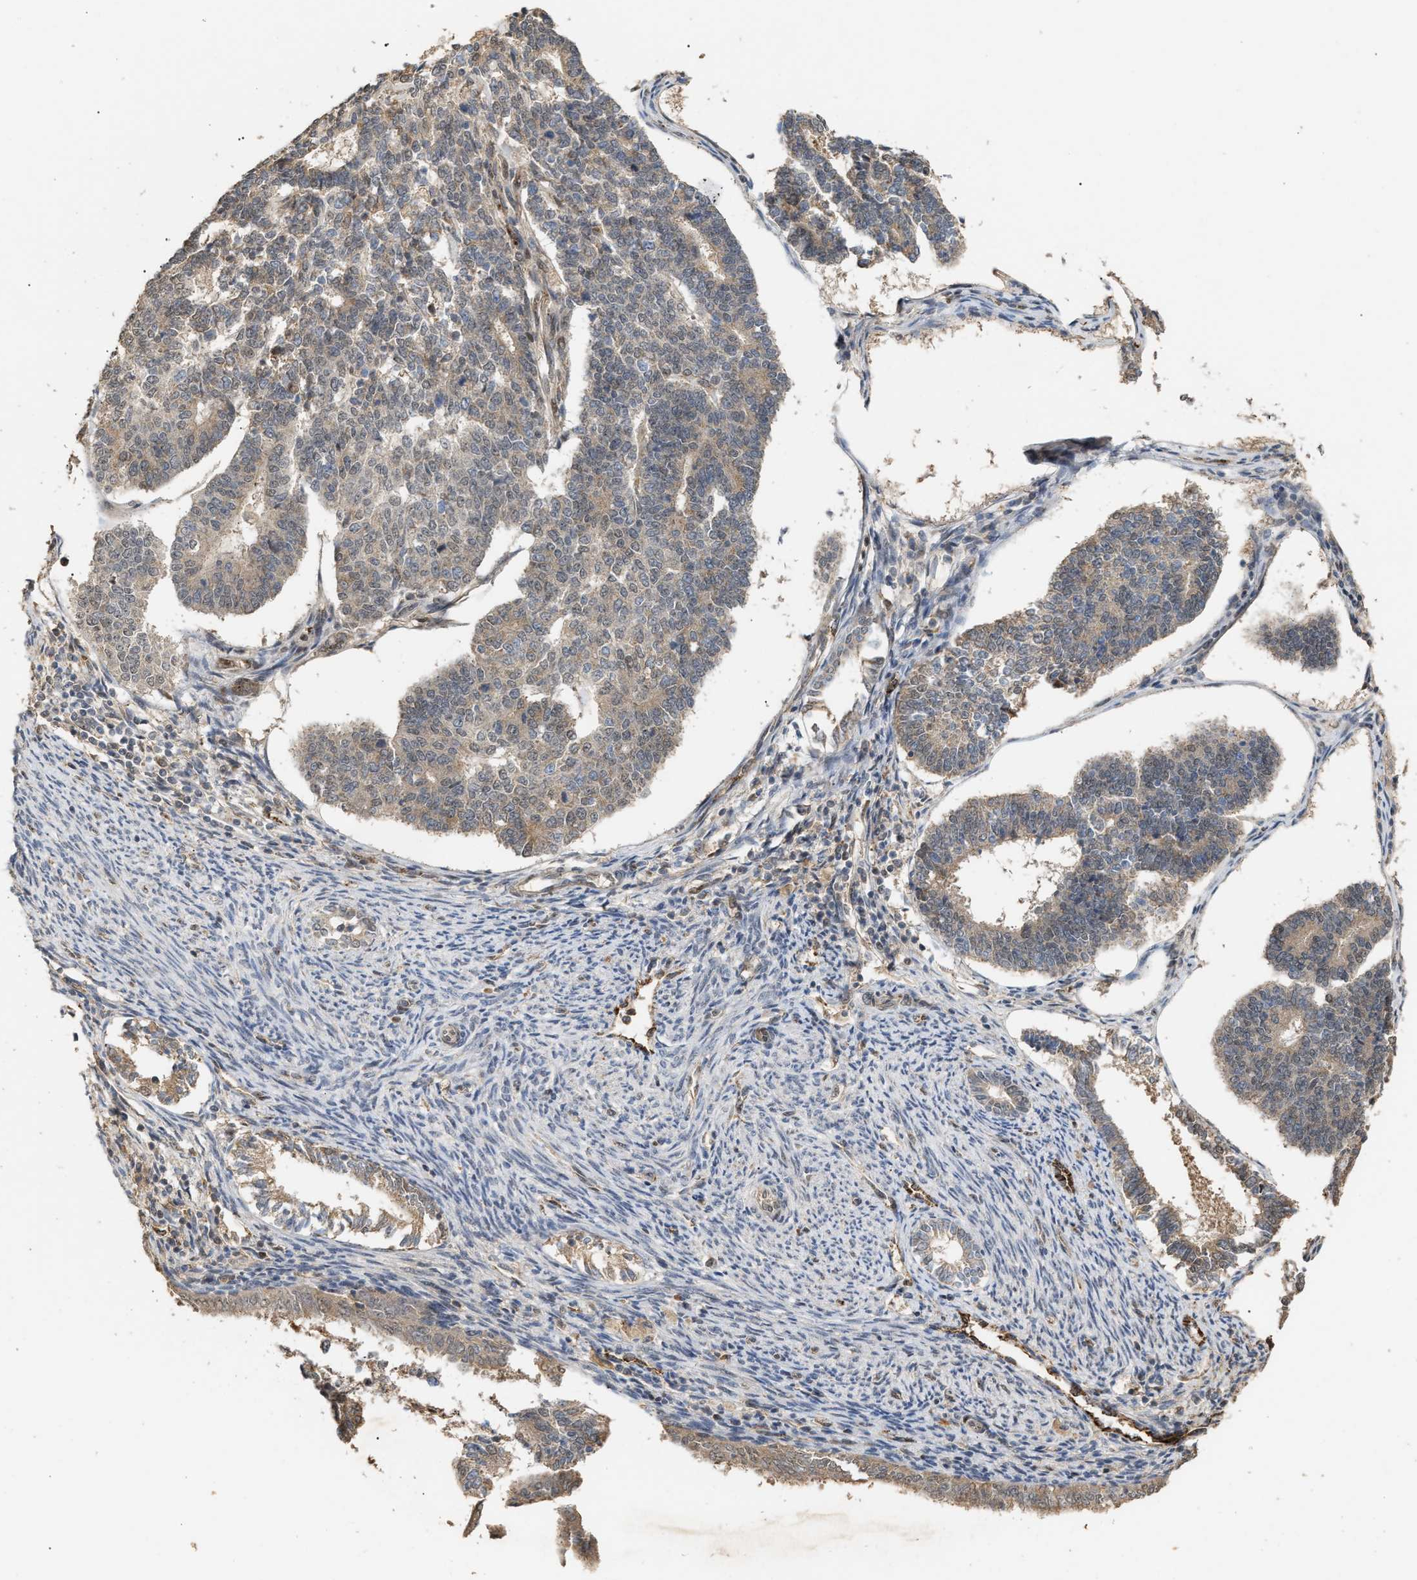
{"staining": {"intensity": "weak", "quantity": "25%-75%", "location": "cytoplasmic/membranous,nuclear"}, "tissue": "endometrial cancer", "cell_type": "Tumor cells", "image_type": "cancer", "snomed": [{"axis": "morphology", "description": "Adenocarcinoma, NOS"}, {"axis": "topography", "description": "Endometrium"}], "caption": "IHC photomicrograph of human endometrial cancer stained for a protein (brown), which displays low levels of weak cytoplasmic/membranous and nuclear staining in about 25%-75% of tumor cells.", "gene": "ZFAND5", "patient": {"sex": "female", "age": 70}}